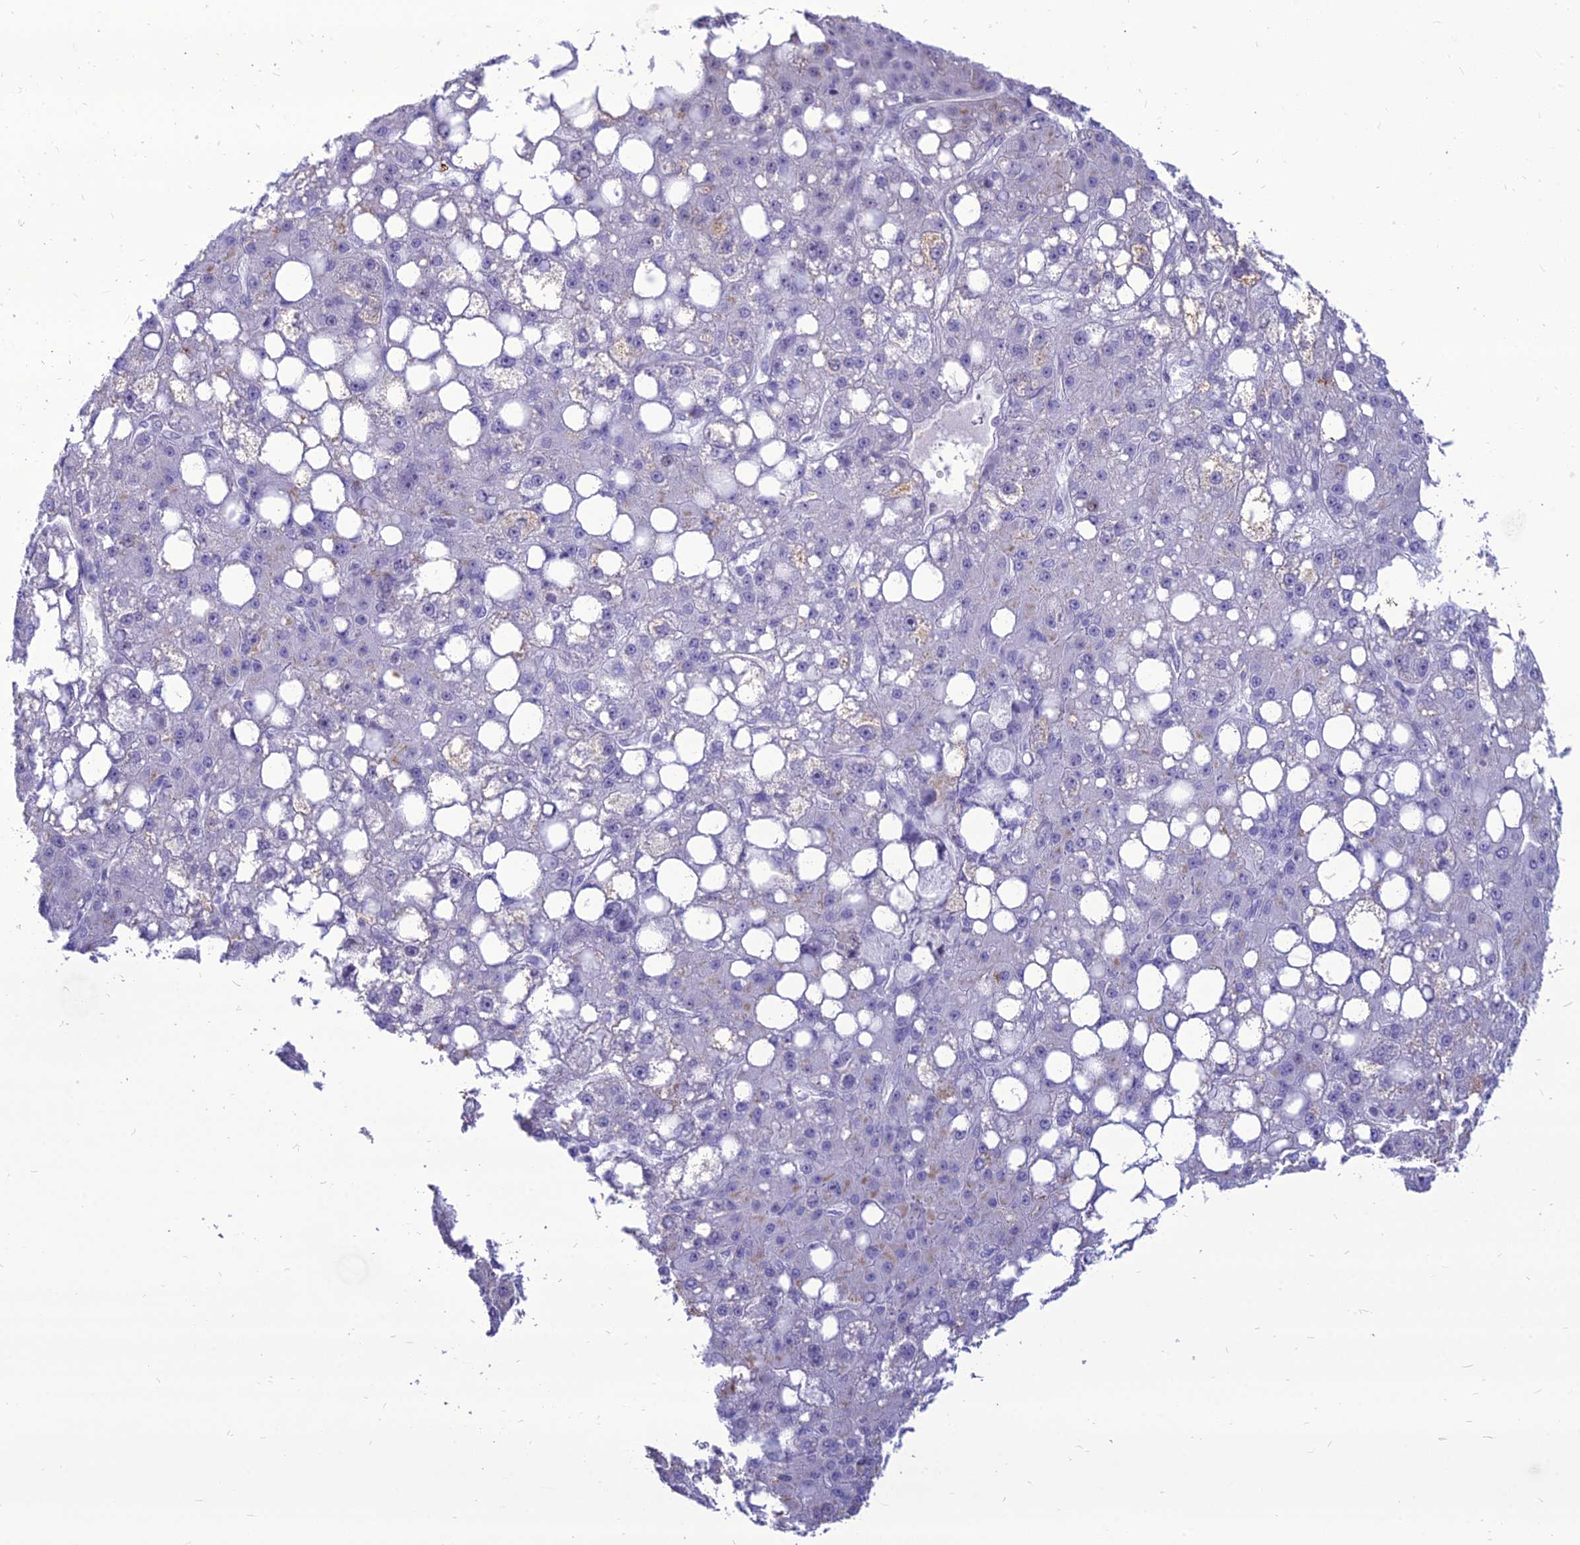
{"staining": {"intensity": "negative", "quantity": "none", "location": "none"}, "tissue": "liver cancer", "cell_type": "Tumor cells", "image_type": "cancer", "snomed": [{"axis": "morphology", "description": "Carcinoma, Hepatocellular, NOS"}, {"axis": "topography", "description": "Liver"}], "caption": "Protein analysis of hepatocellular carcinoma (liver) displays no significant expression in tumor cells.", "gene": "DHX40", "patient": {"sex": "male", "age": 67}}